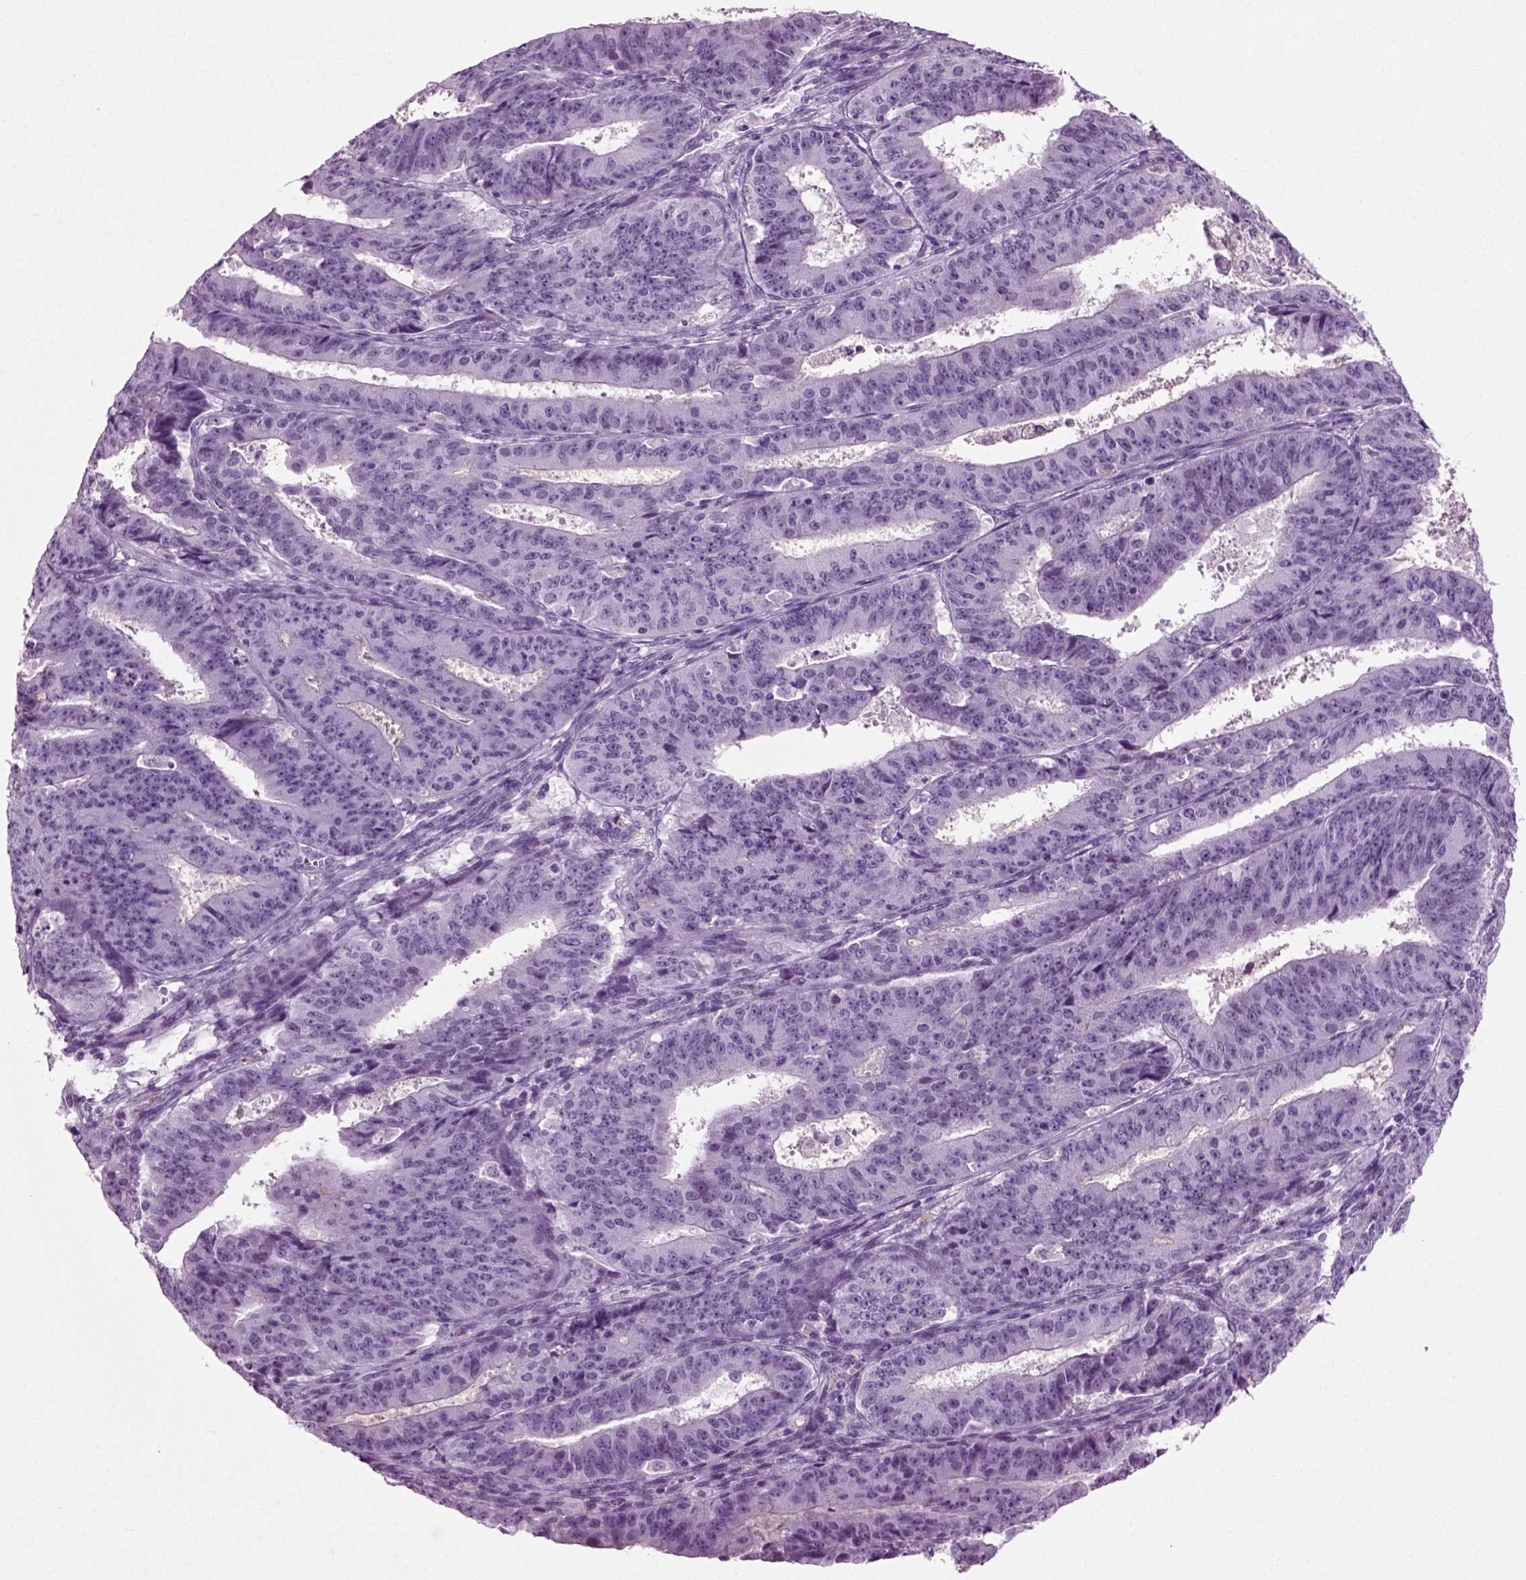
{"staining": {"intensity": "negative", "quantity": "none", "location": "none"}, "tissue": "ovarian cancer", "cell_type": "Tumor cells", "image_type": "cancer", "snomed": [{"axis": "morphology", "description": "Carcinoma, endometroid"}, {"axis": "topography", "description": "Ovary"}], "caption": "Endometroid carcinoma (ovarian) was stained to show a protein in brown. There is no significant positivity in tumor cells.", "gene": "SLC26A8", "patient": {"sex": "female", "age": 42}}